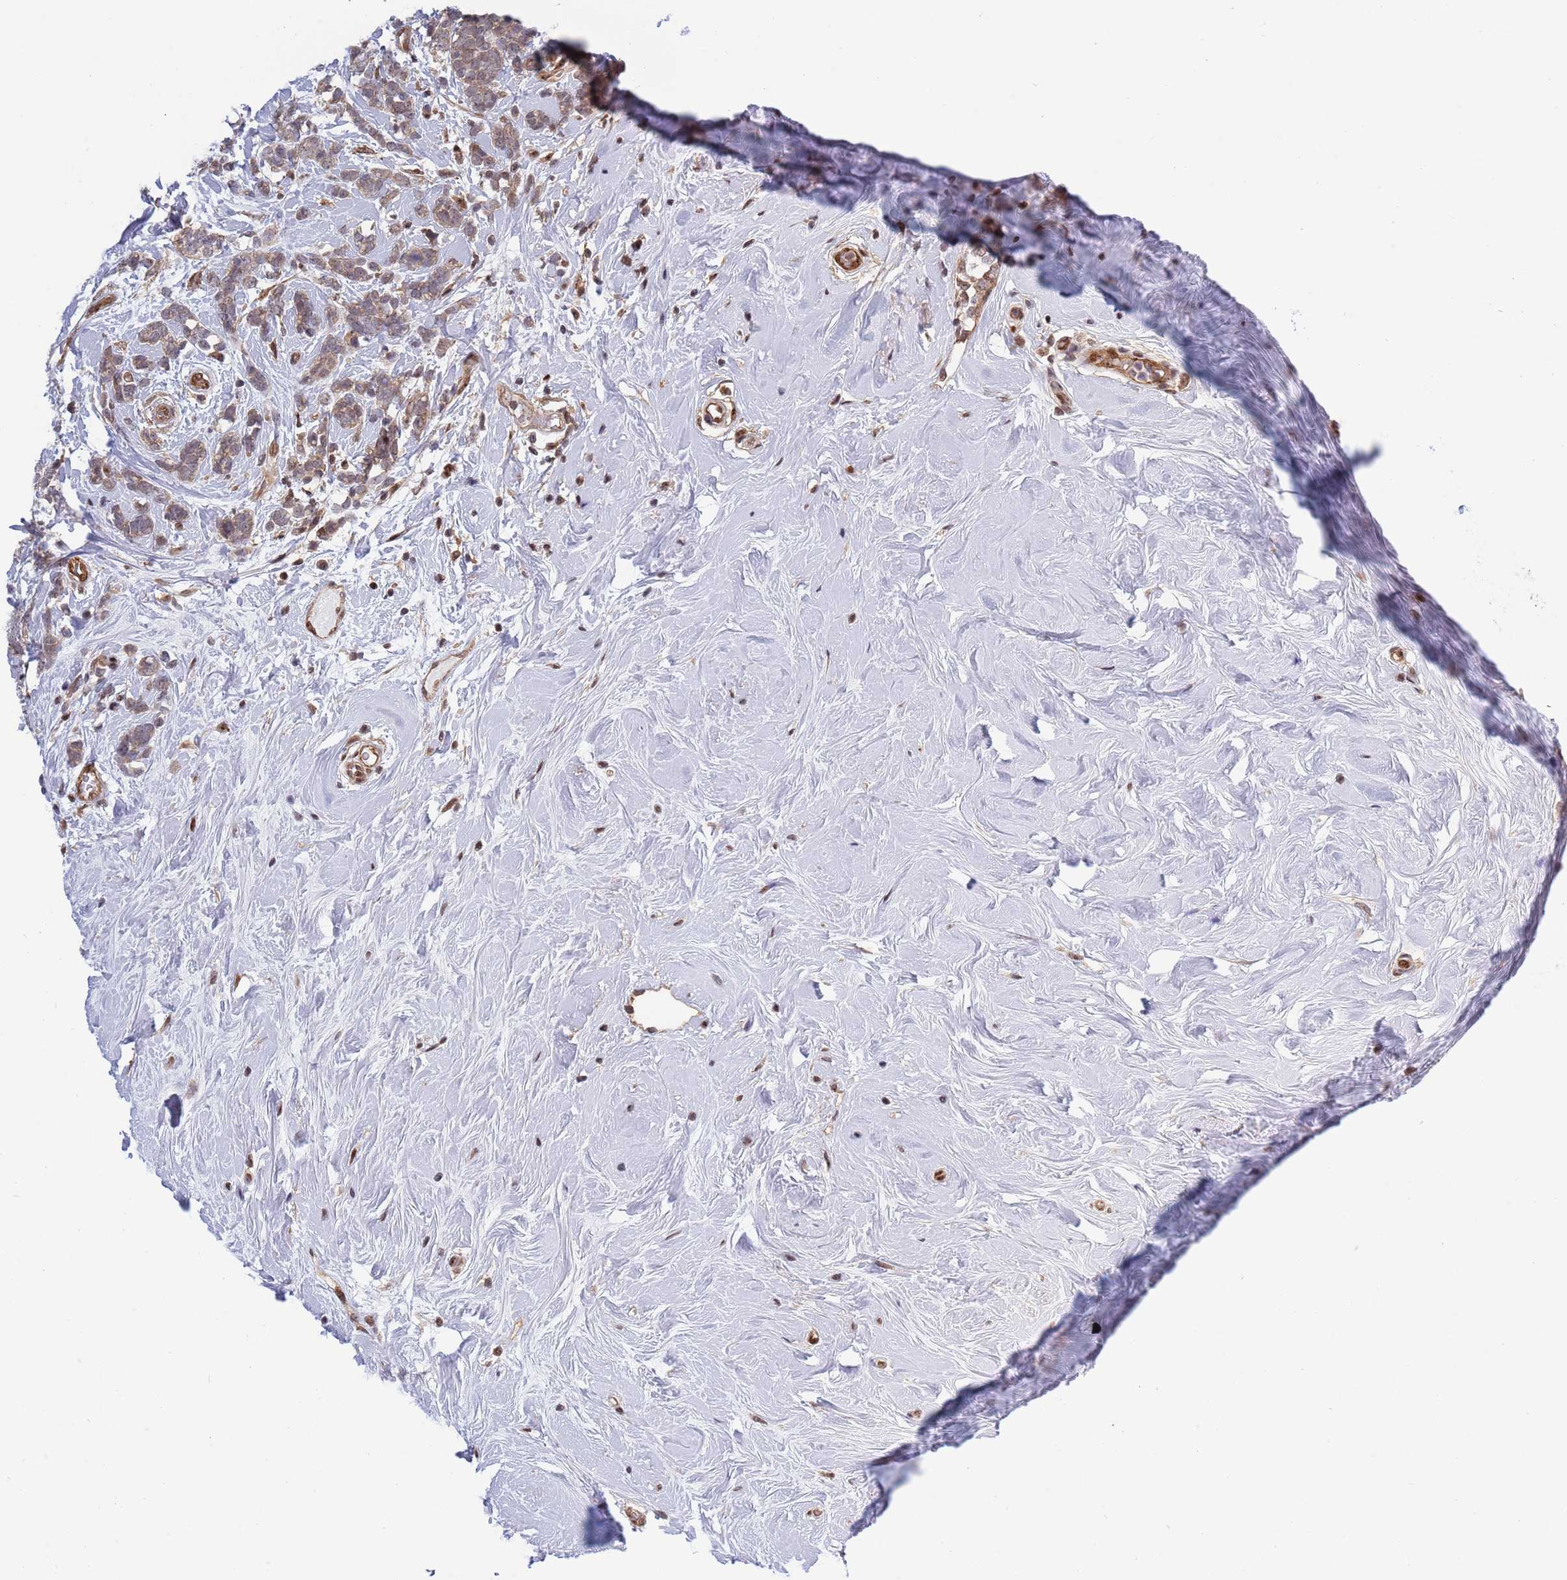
{"staining": {"intensity": "weak", "quantity": "25%-75%", "location": "cytoplasmic/membranous"}, "tissue": "breast cancer", "cell_type": "Tumor cells", "image_type": "cancer", "snomed": [{"axis": "morphology", "description": "Lobular carcinoma"}, {"axis": "topography", "description": "Breast"}], "caption": "Immunohistochemical staining of lobular carcinoma (breast) exhibits low levels of weak cytoplasmic/membranous expression in about 25%-75% of tumor cells.", "gene": "TBX10", "patient": {"sex": "female", "age": 58}}